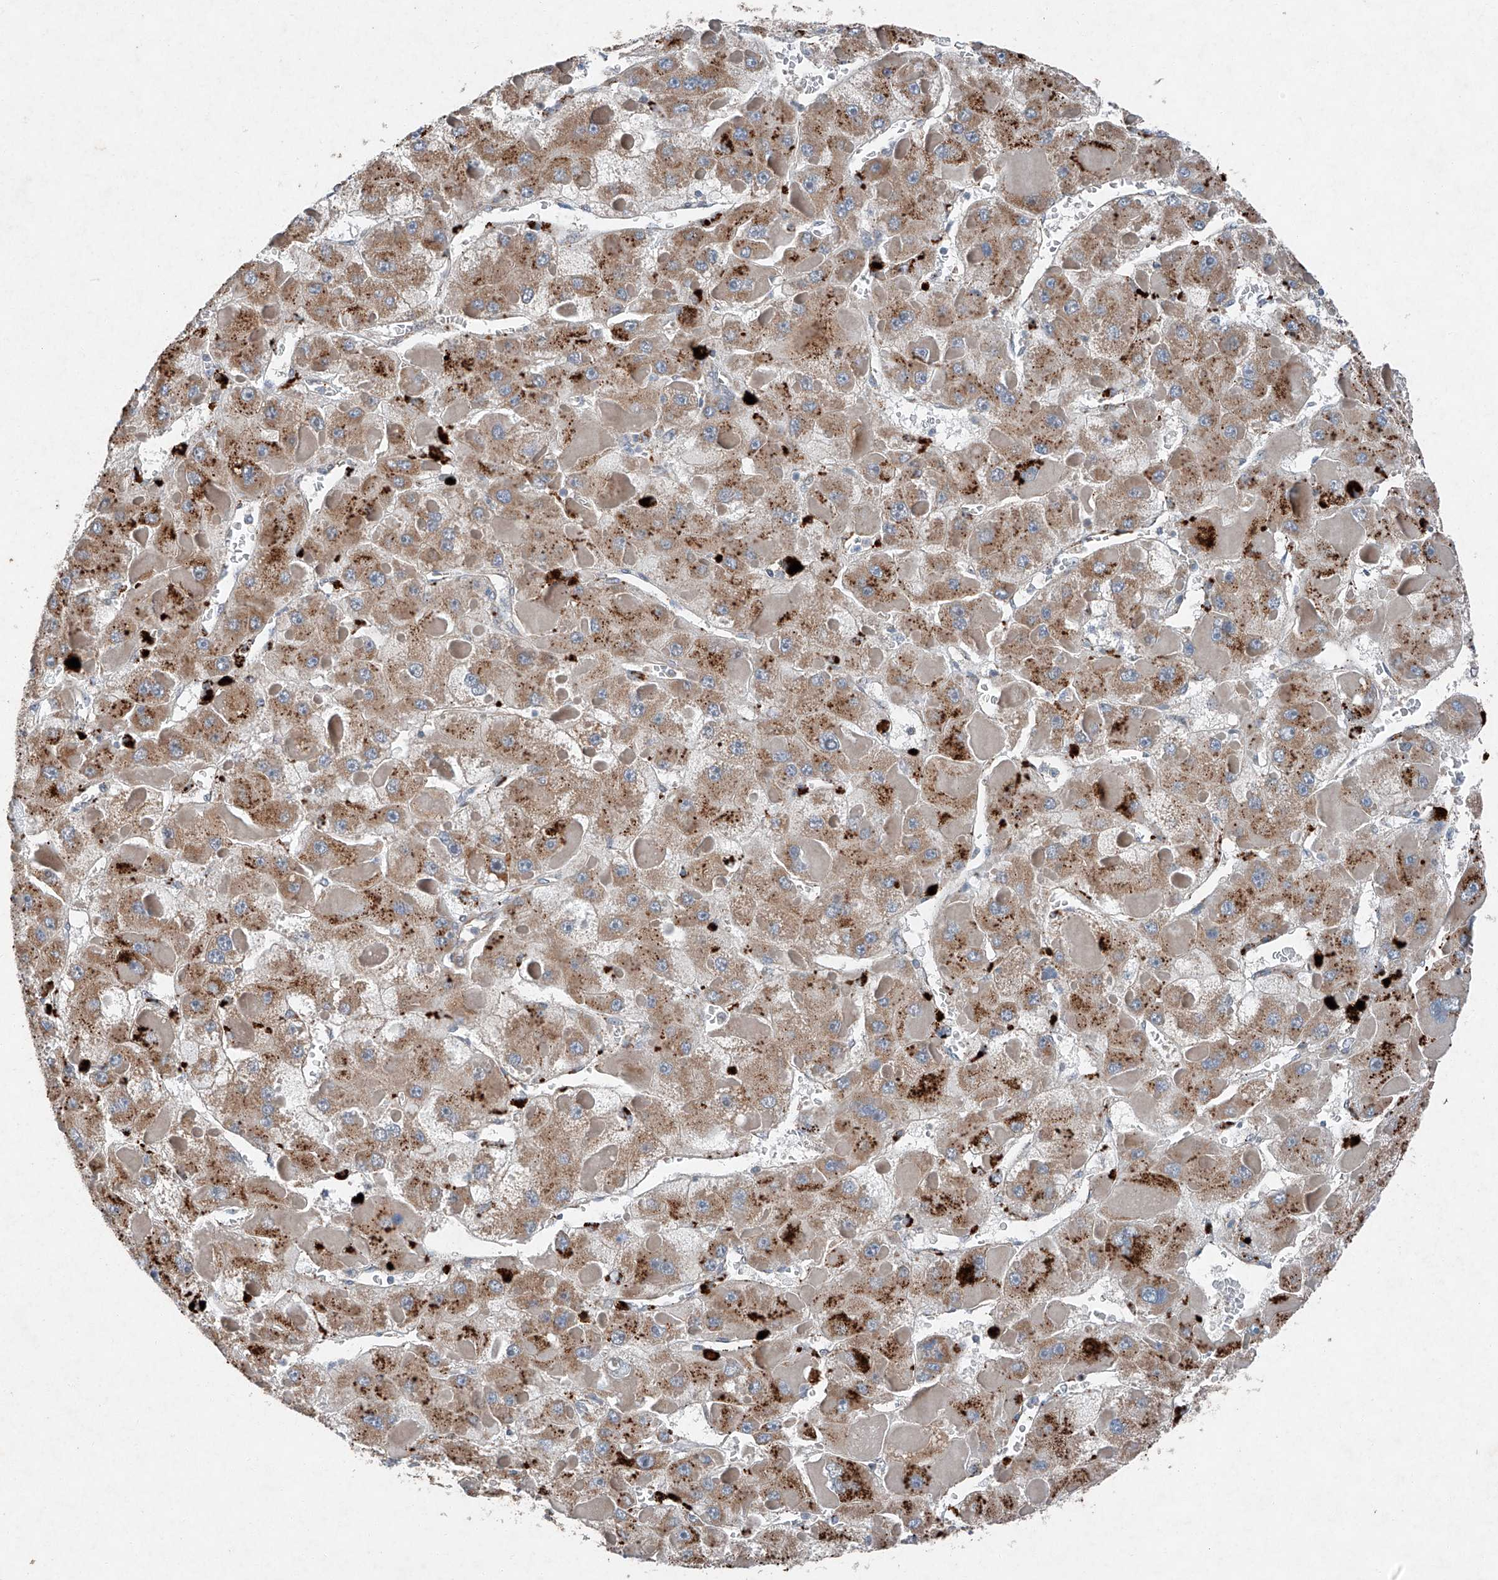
{"staining": {"intensity": "moderate", "quantity": ">75%", "location": "cytoplasmic/membranous"}, "tissue": "liver cancer", "cell_type": "Tumor cells", "image_type": "cancer", "snomed": [{"axis": "morphology", "description": "Carcinoma, Hepatocellular, NOS"}, {"axis": "topography", "description": "Liver"}], "caption": "Liver hepatocellular carcinoma stained with DAB (3,3'-diaminobenzidine) immunohistochemistry (IHC) reveals medium levels of moderate cytoplasmic/membranous staining in approximately >75% of tumor cells.", "gene": "RUSC1", "patient": {"sex": "female", "age": 73}}